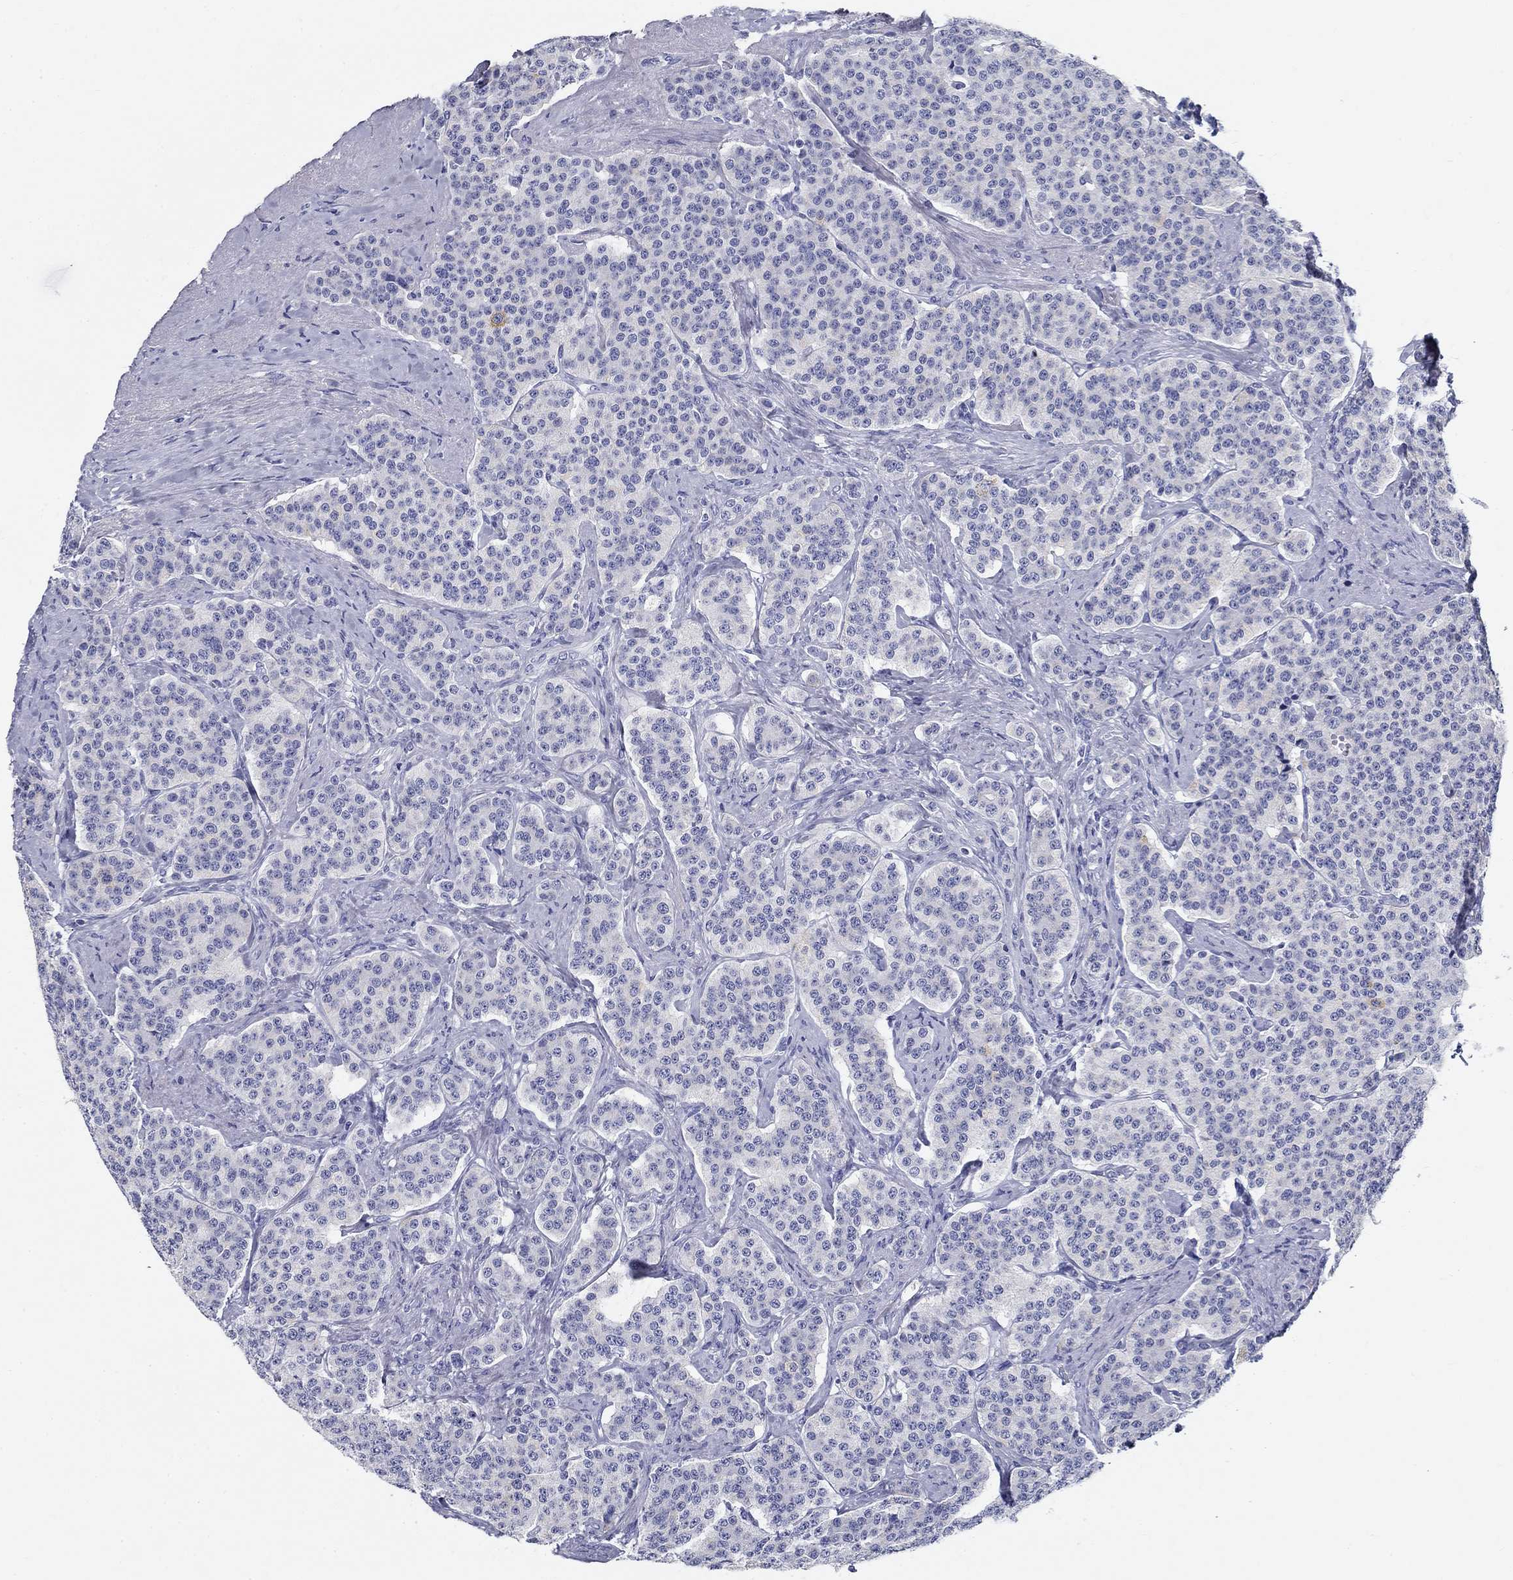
{"staining": {"intensity": "negative", "quantity": "none", "location": "none"}, "tissue": "carcinoid", "cell_type": "Tumor cells", "image_type": "cancer", "snomed": [{"axis": "morphology", "description": "Carcinoid, malignant, NOS"}, {"axis": "topography", "description": "Small intestine"}], "caption": "This is an IHC micrograph of carcinoid. There is no staining in tumor cells.", "gene": "UPB1", "patient": {"sex": "female", "age": 58}}